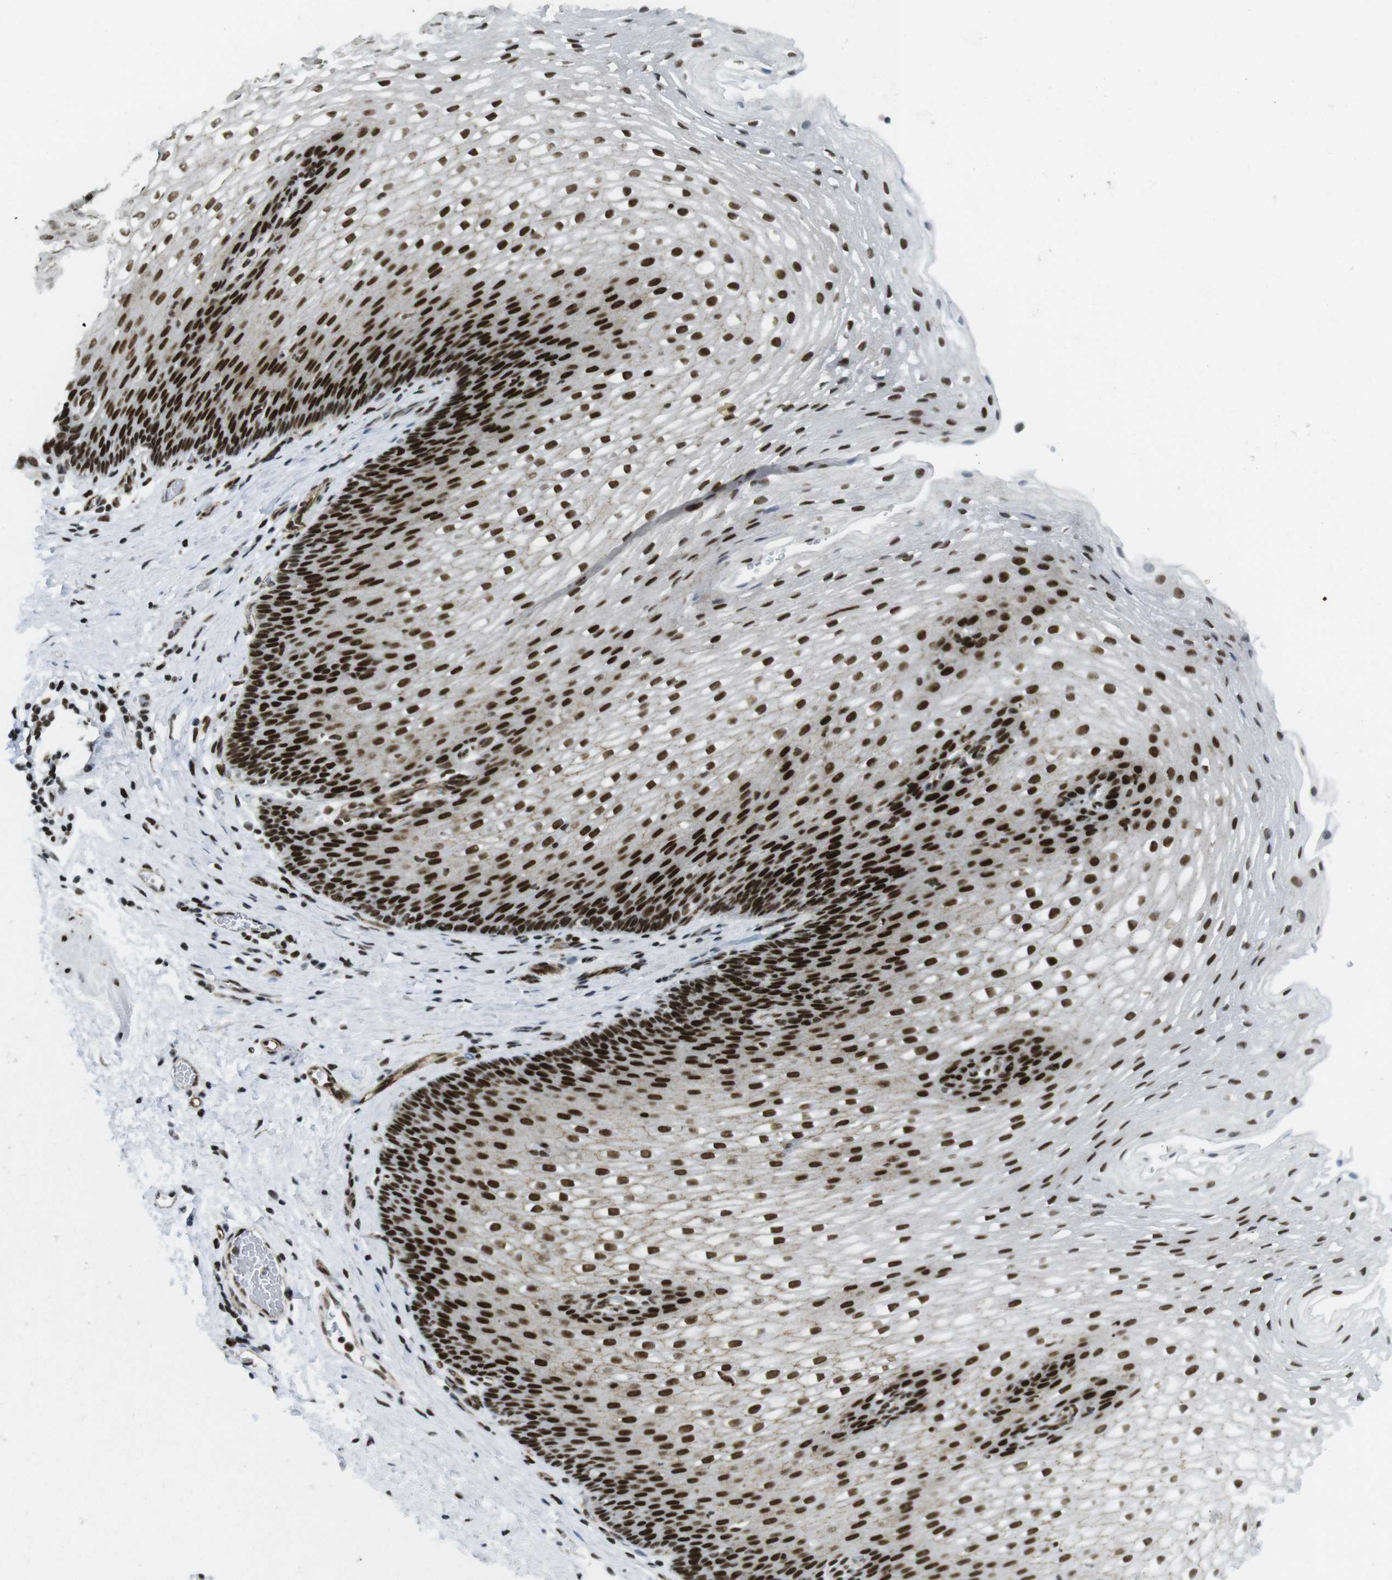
{"staining": {"intensity": "strong", "quantity": ">75%", "location": "nuclear"}, "tissue": "esophagus", "cell_type": "Squamous epithelial cells", "image_type": "normal", "snomed": [{"axis": "morphology", "description": "Normal tissue, NOS"}, {"axis": "topography", "description": "Esophagus"}], "caption": "IHC of normal esophagus reveals high levels of strong nuclear expression in approximately >75% of squamous epithelial cells.", "gene": "ARID1A", "patient": {"sex": "male", "age": 48}}